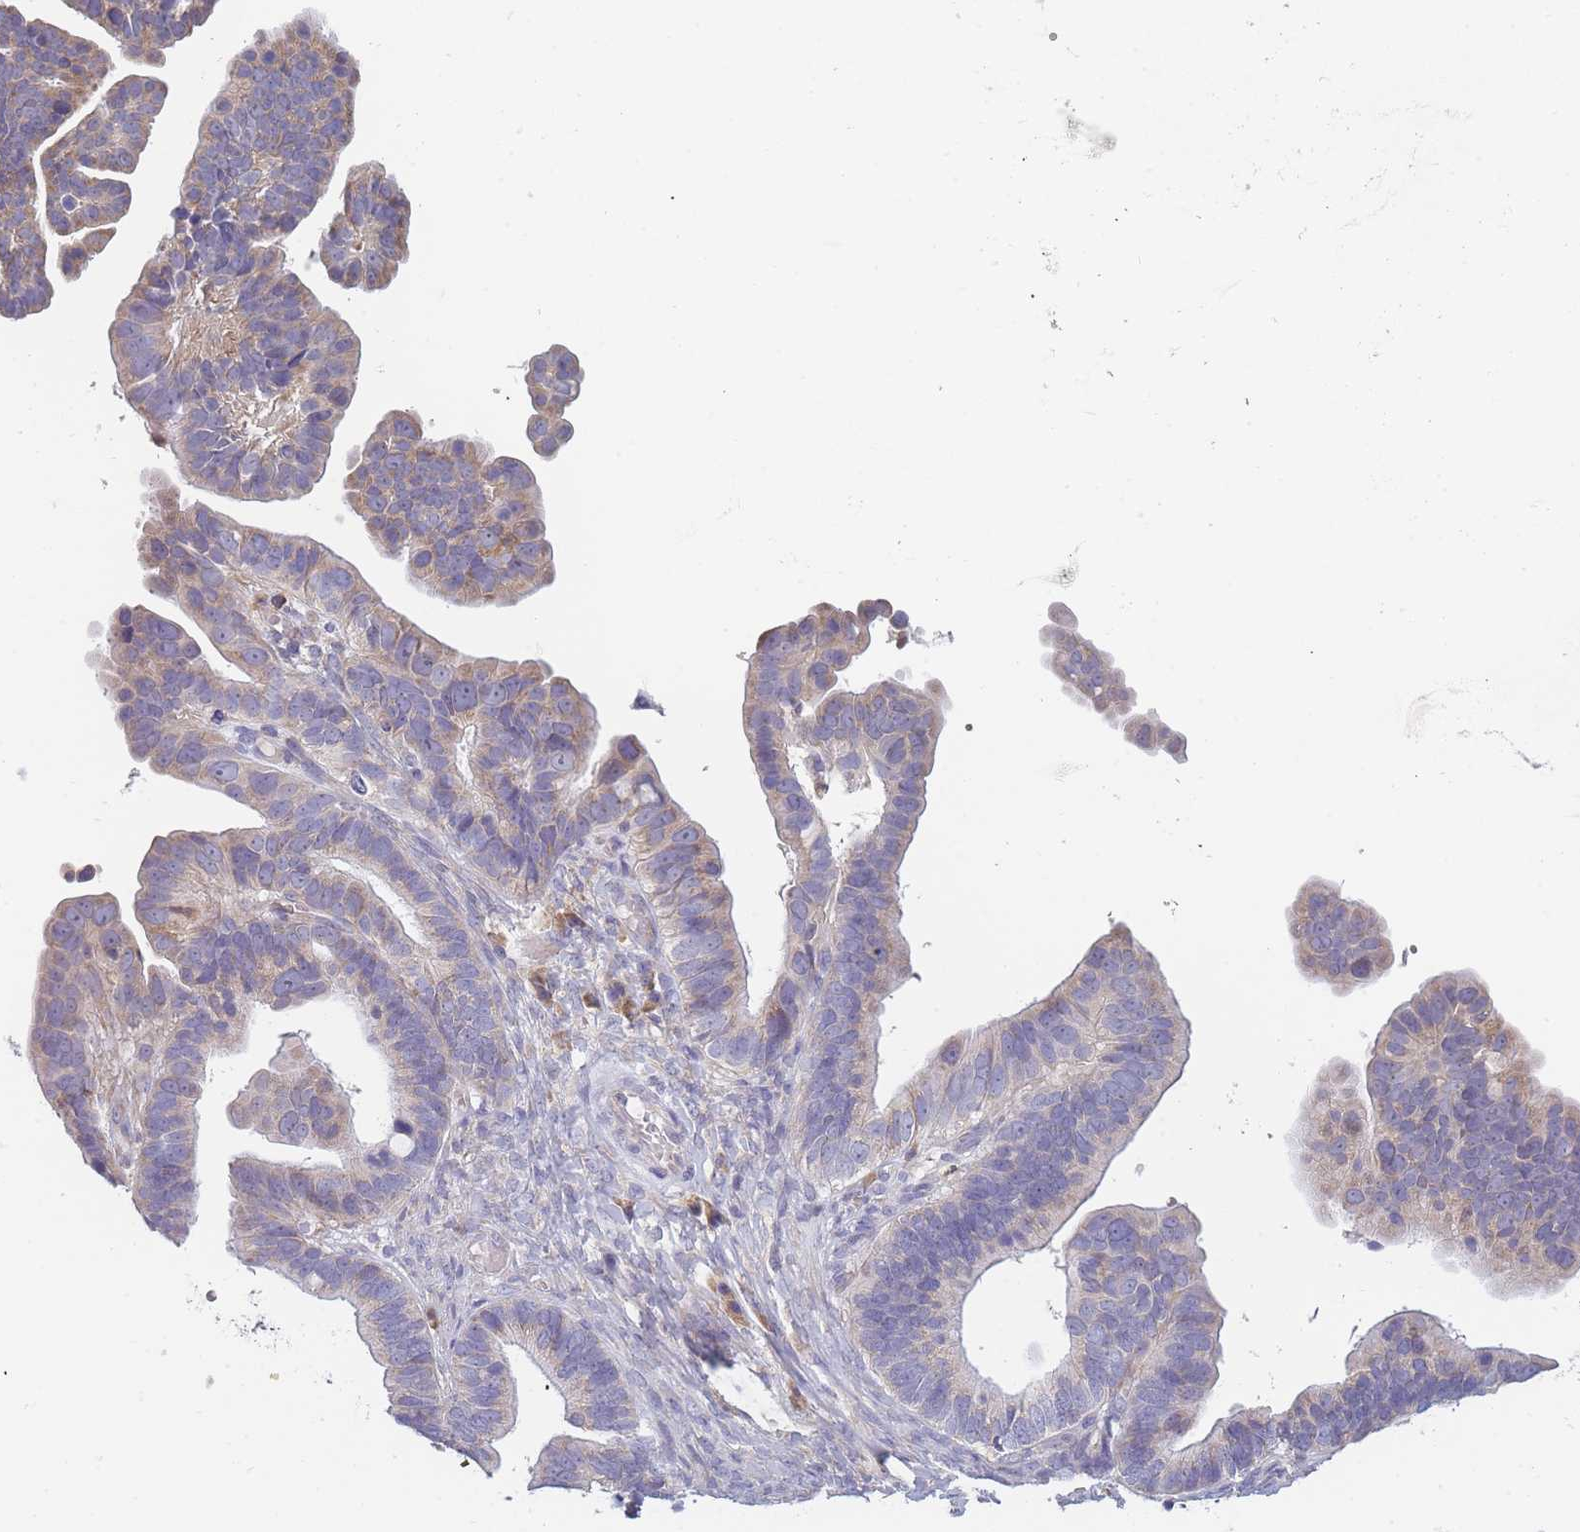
{"staining": {"intensity": "moderate", "quantity": "<25%", "location": "cytoplasmic/membranous"}, "tissue": "ovarian cancer", "cell_type": "Tumor cells", "image_type": "cancer", "snomed": [{"axis": "morphology", "description": "Cystadenocarcinoma, serous, NOS"}, {"axis": "topography", "description": "Ovary"}], "caption": "The immunohistochemical stain highlights moderate cytoplasmic/membranous staining in tumor cells of ovarian cancer (serous cystadenocarcinoma) tissue.", "gene": "NDUFAF6", "patient": {"sex": "female", "age": 56}}